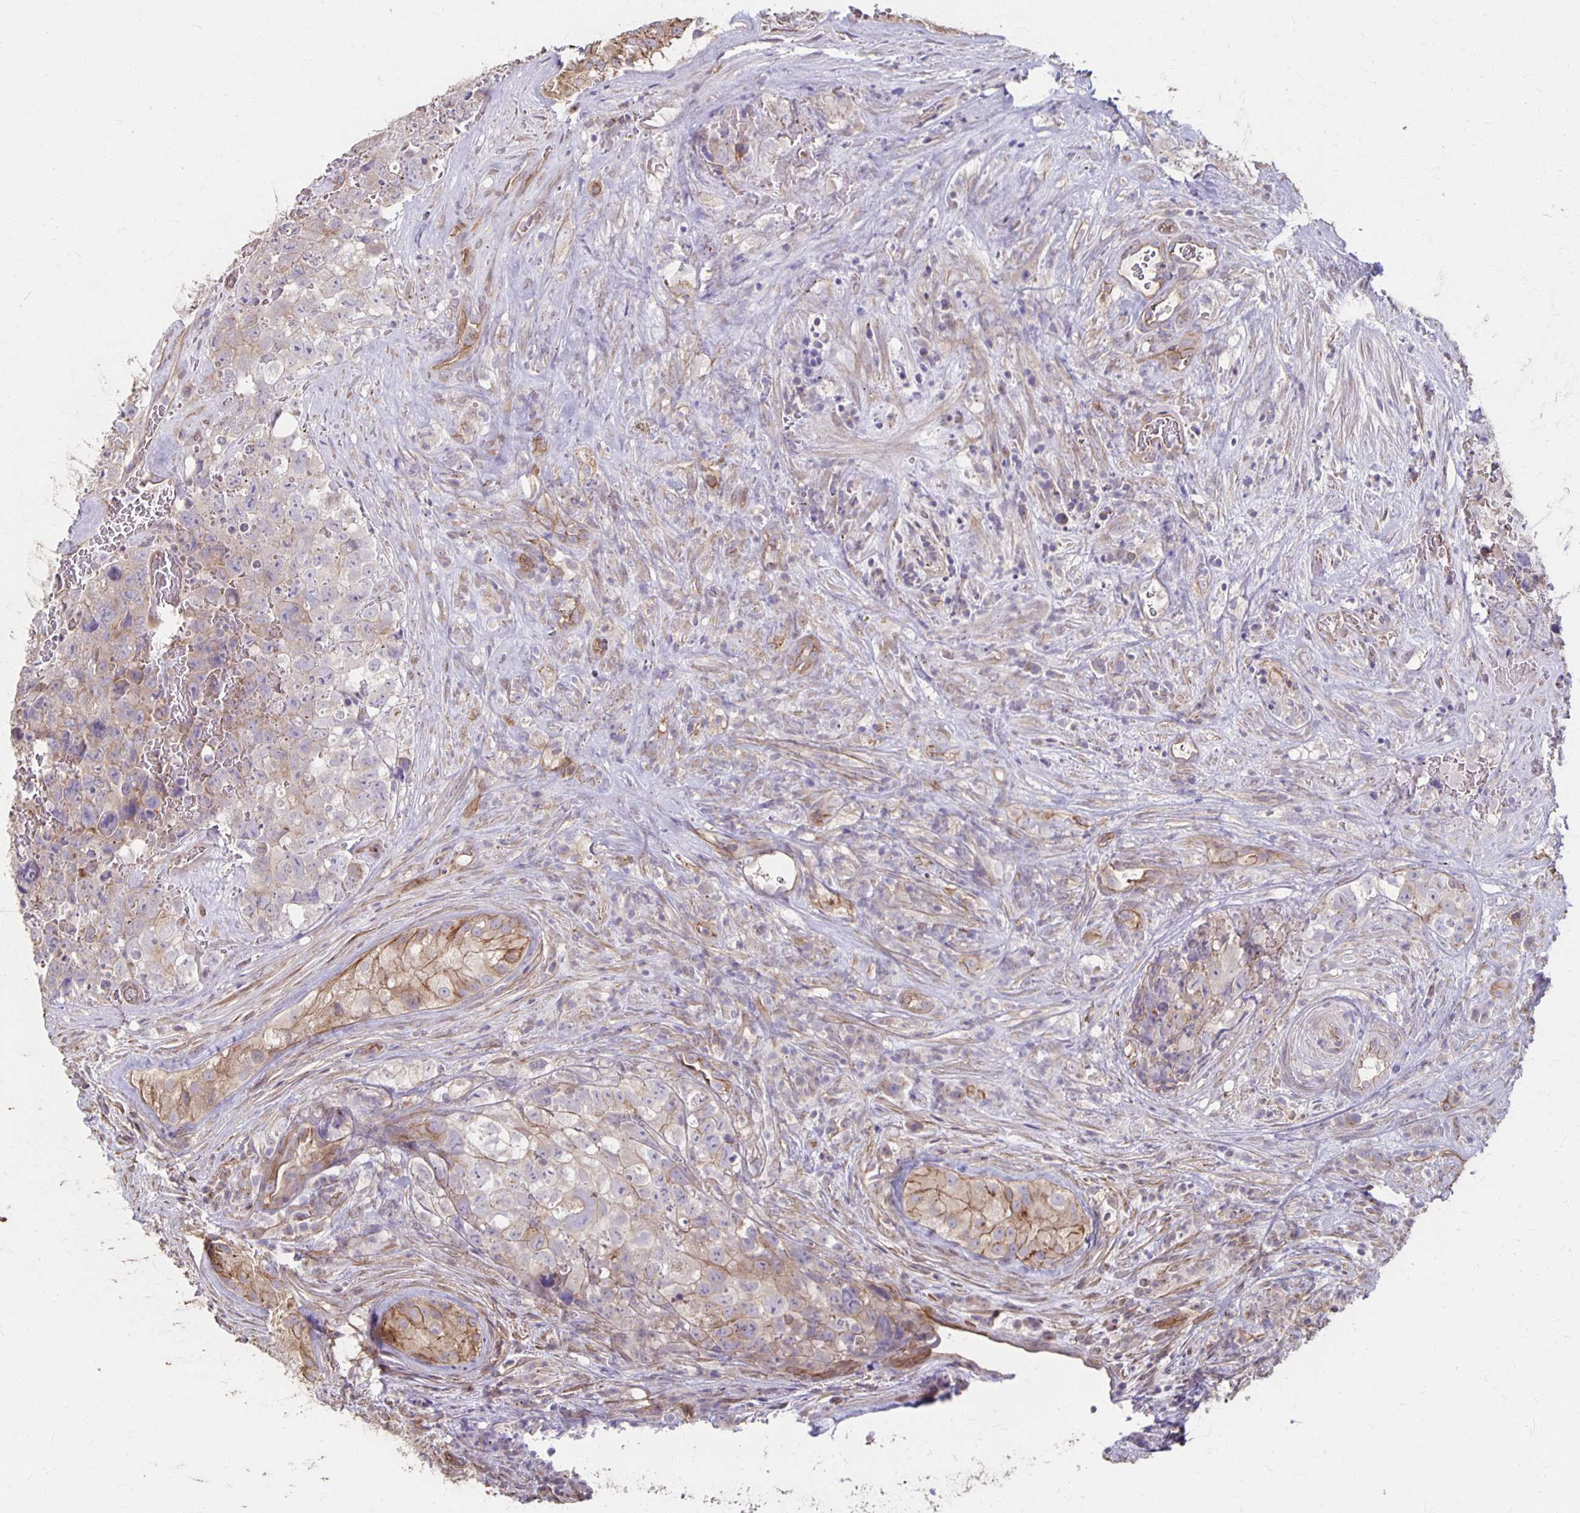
{"staining": {"intensity": "weak", "quantity": "<25%", "location": "cytoplasmic/membranous"}, "tissue": "testis cancer", "cell_type": "Tumor cells", "image_type": "cancer", "snomed": [{"axis": "morphology", "description": "Carcinoma, Embryonal, NOS"}, {"axis": "topography", "description": "Testis"}], "caption": "DAB immunohistochemical staining of testis cancer (embryonal carcinoma) displays no significant positivity in tumor cells. (Immunohistochemistry, brightfield microscopy, high magnification).", "gene": "PPP1R3E", "patient": {"sex": "male", "age": 18}}